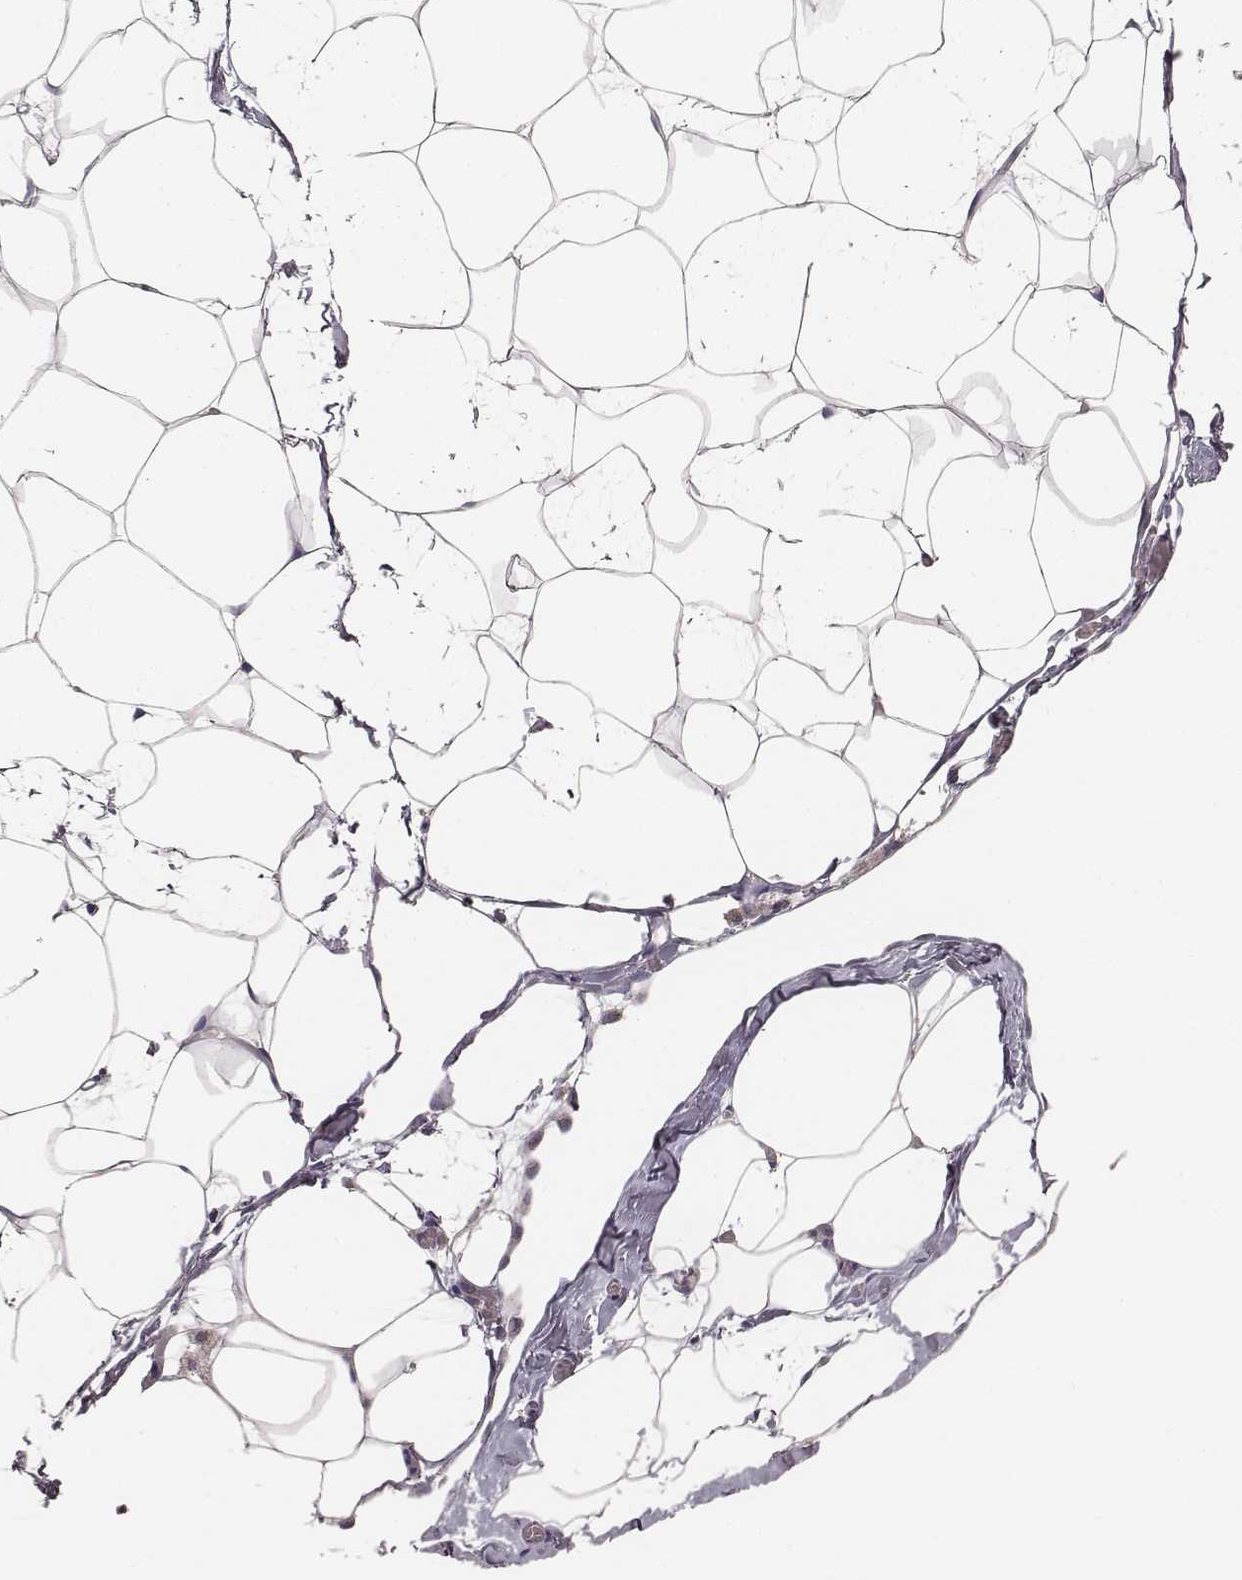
{"staining": {"intensity": "negative", "quantity": "none", "location": "none"}, "tissue": "adipose tissue", "cell_type": "Adipocytes", "image_type": "normal", "snomed": [{"axis": "morphology", "description": "Normal tissue, NOS"}, {"axis": "topography", "description": "Adipose tissue"}], "caption": "The photomicrograph exhibits no significant staining in adipocytes of adipose tissue. (DAB (3,3'-diaminobenzidine) immunohistochemistry (IHC), high magnification).", "gene": "ABCD3", "patient": {"sex": "male", "age": 57}}